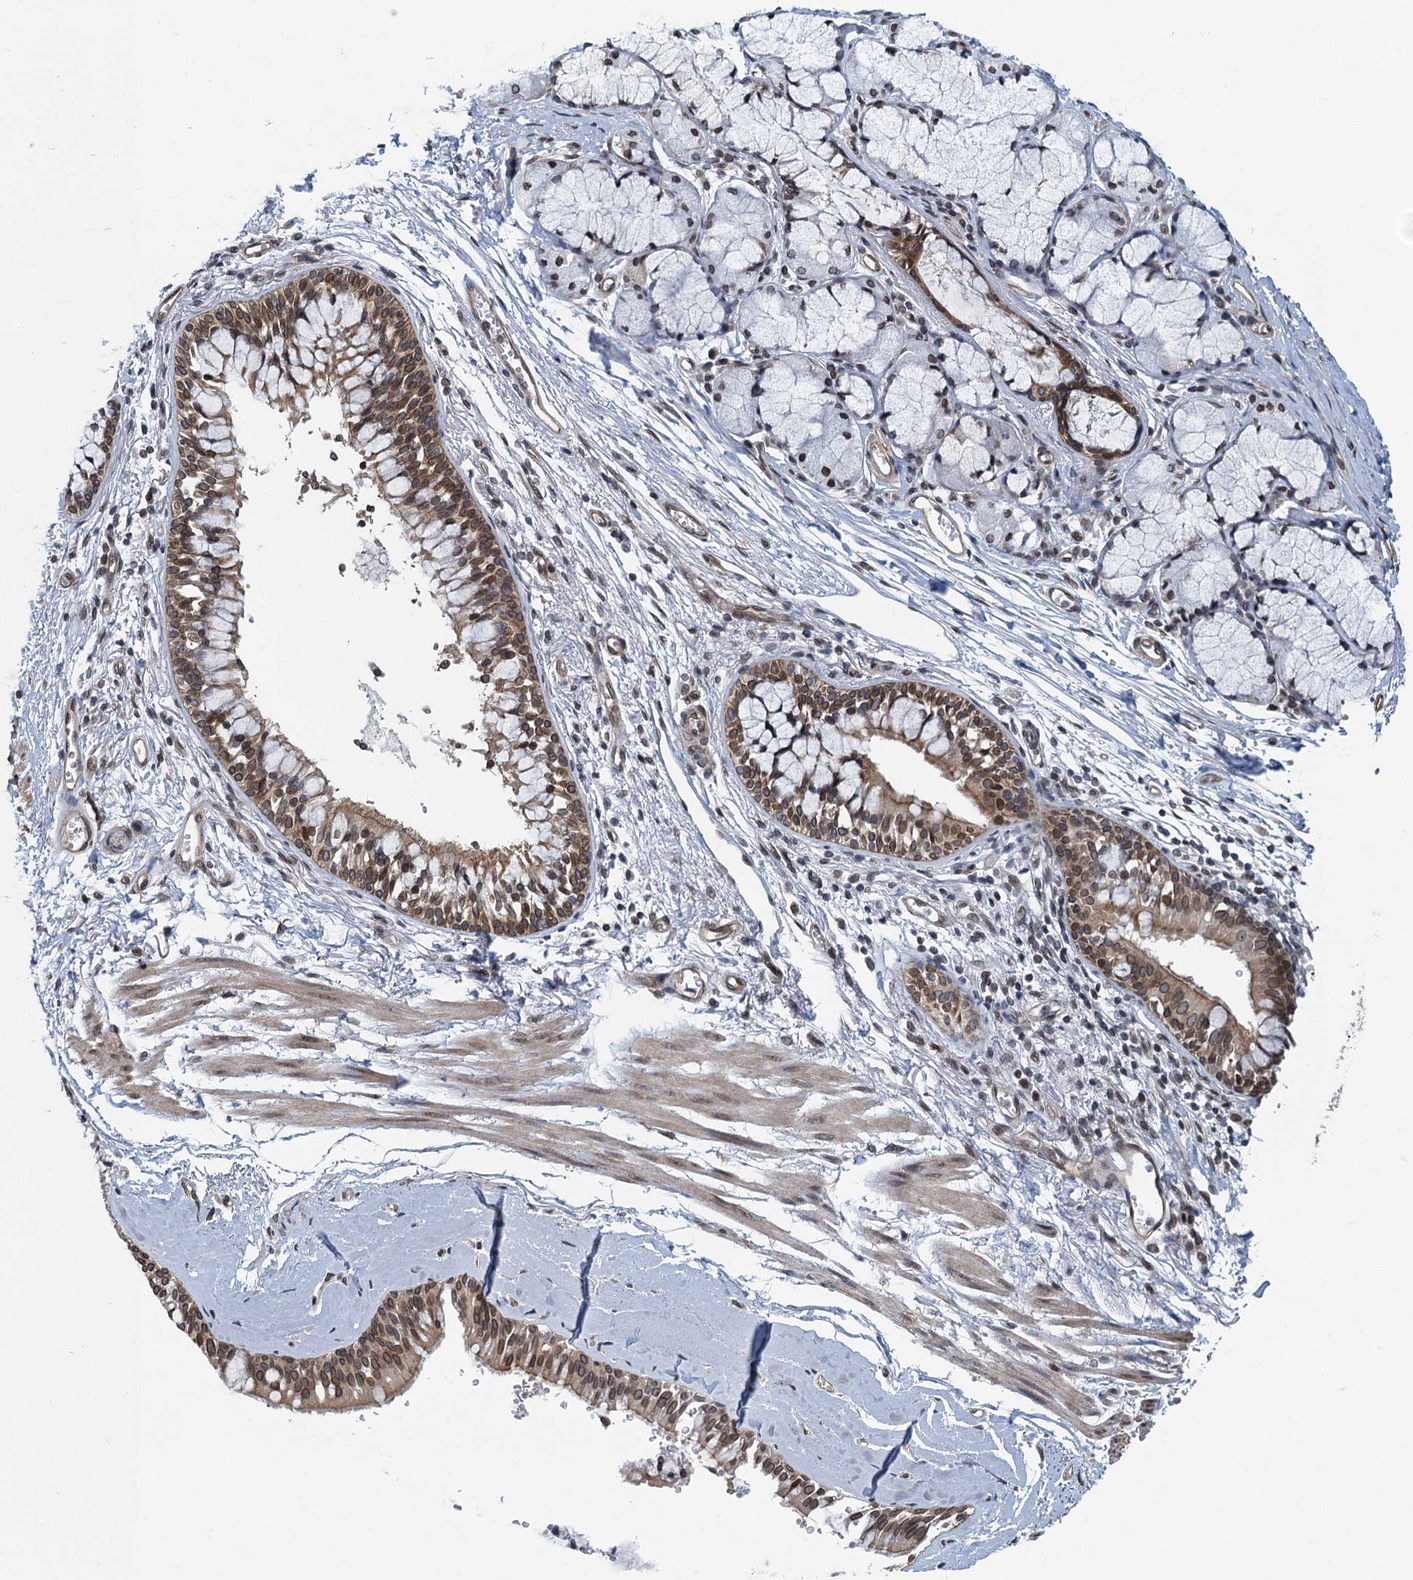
{"staining": {"intensity": "moderate", "quantity": ">75%", "location": "cytoplasmic/membranous,nuclear"}, "tissue": "bronchus", "cell_type": "Respiratory epithelial cells", "image_type": "normal", "snomed": [{"axis": "morphology", "description": "Normal tissue, NOS"}, {"axis": "morphology", "description": "Inflammation, NOS"}, {"axis": "topography", "description": "Cartilage tissue"}, {"axis": "topography", "description": "Bronchus"}, {"axis": "topography", "description": "Lung"}], "caption": "Immunohistochemistry image of unremarkable bronchus: bronchus stained using IHC exhibits medium levels of moderate protein expression localized specifically in the cytoplasmic/membranous,nuclear of respiratory epithelial cells, appearing as a cytoplasmic/membranous,nuclear brown color.", "gene": "CCDC34", "patient": {"sex": "female", "age": 64}}